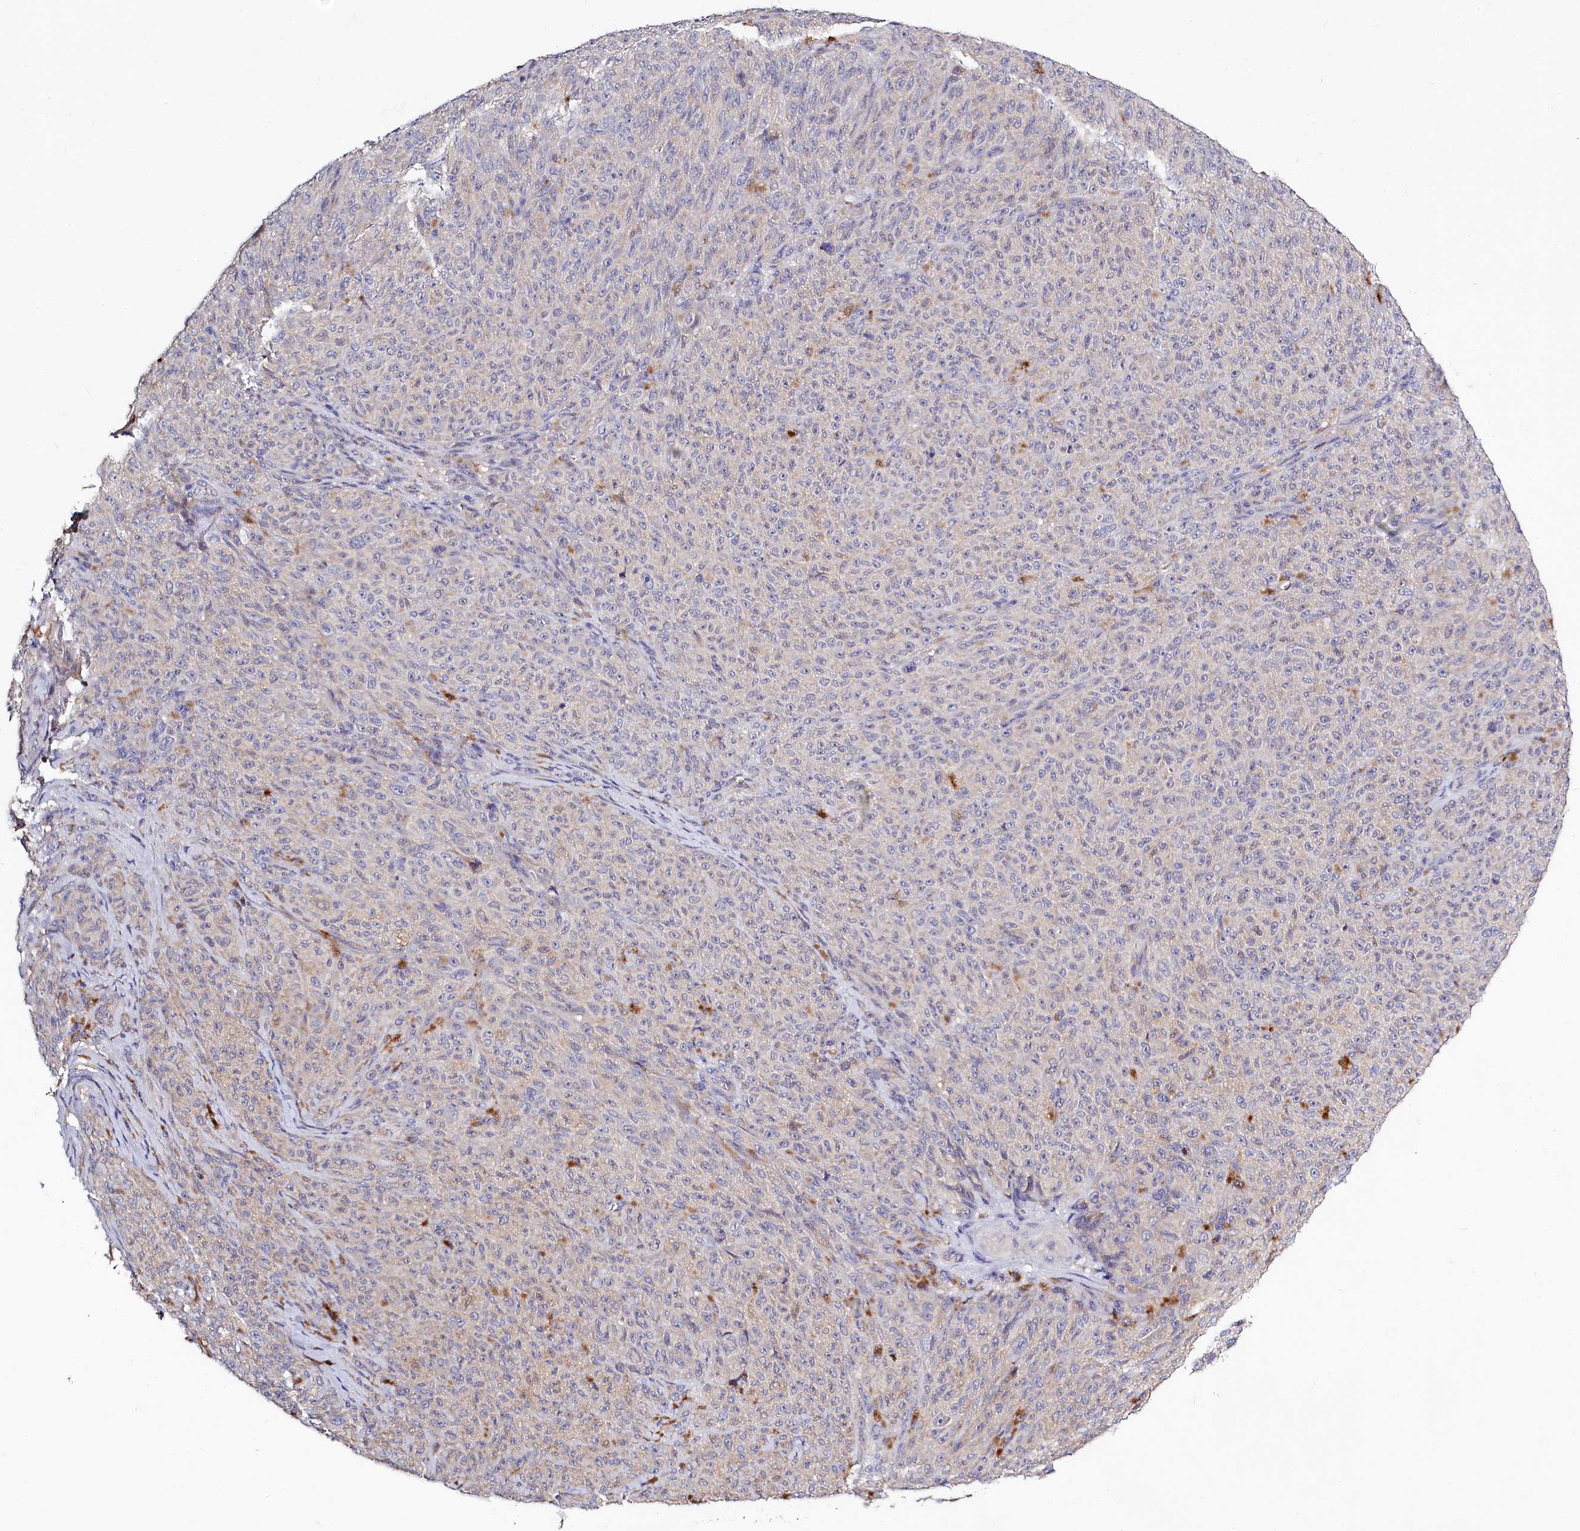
{"staining": {"intensity": "negative", "quantity": "none", "location": "none"}, "tissue": "melanoma", "cell_type": "Tumor cells", "image_type": "cancer", "snomed": [{"axis": "morphology", "description": "Malignant melanoma, NOS"}, {"axis": "topography", "description": "Skin"}], "caption": "Immunohistochemical staining of human malignant melanoma shows no significant positivity in tumor cells.", "gene": "PDE6D", "patient": {"sex": "female", "age": 82}}